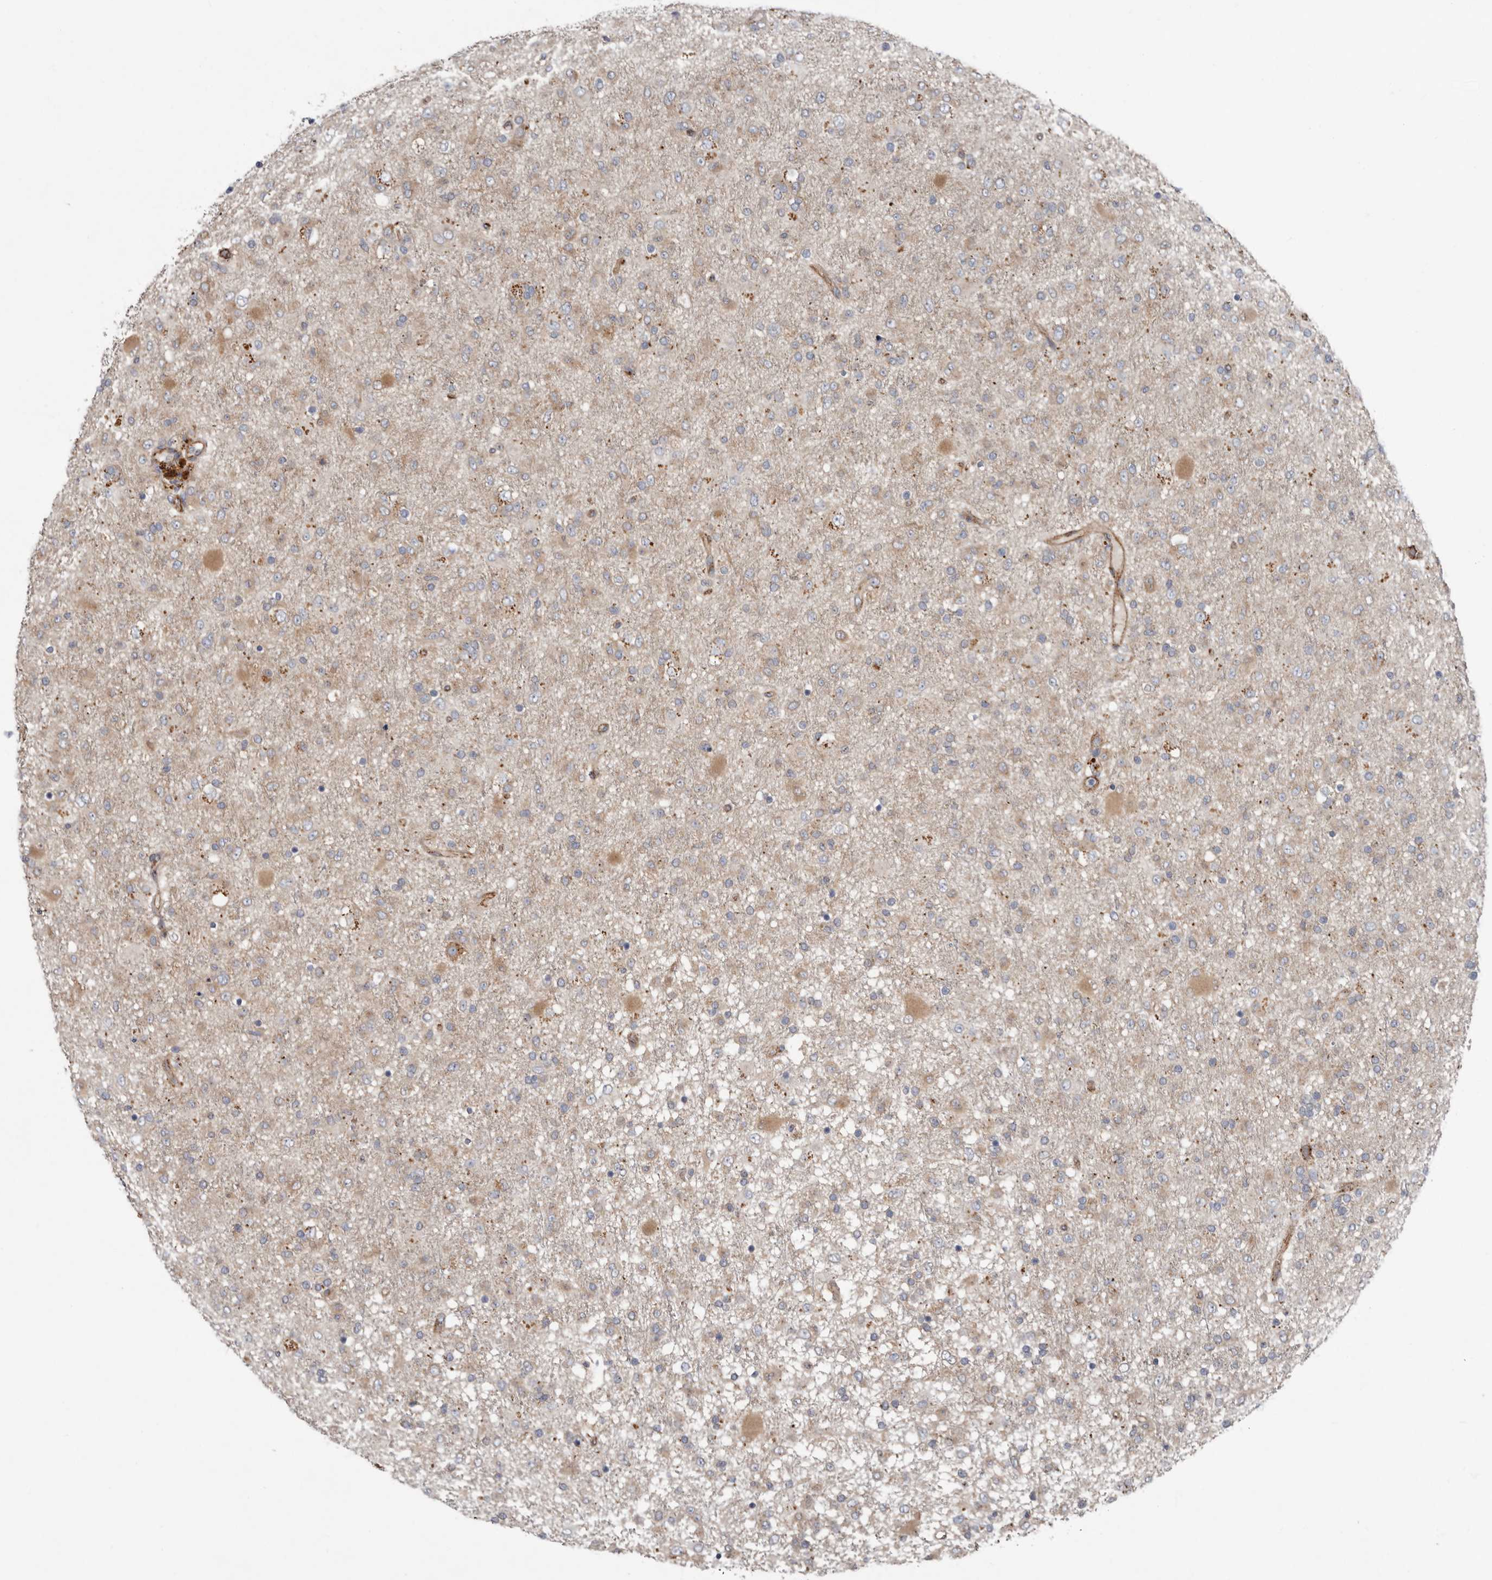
{"staining": {"intensity": "weak", "quantity": ">75%", "location": "cytoplasmic/membranous"}, "tissue": "glioma", "cell_type": "Tumor cells", "image_type": "cancer", "snomed": [{"axis": "morphology", "description": "Glioma, malignant, Low grade"}, {"axis": "topography", "description": "Brain"}], "caption": "A brown stain highlights weak cytoplasmic/membranous positivity of a protein in human low-grade glioma (malignant) tumor cells.", "gene": "LUZP1", "patient": {"sex": "male", "age": 65}}